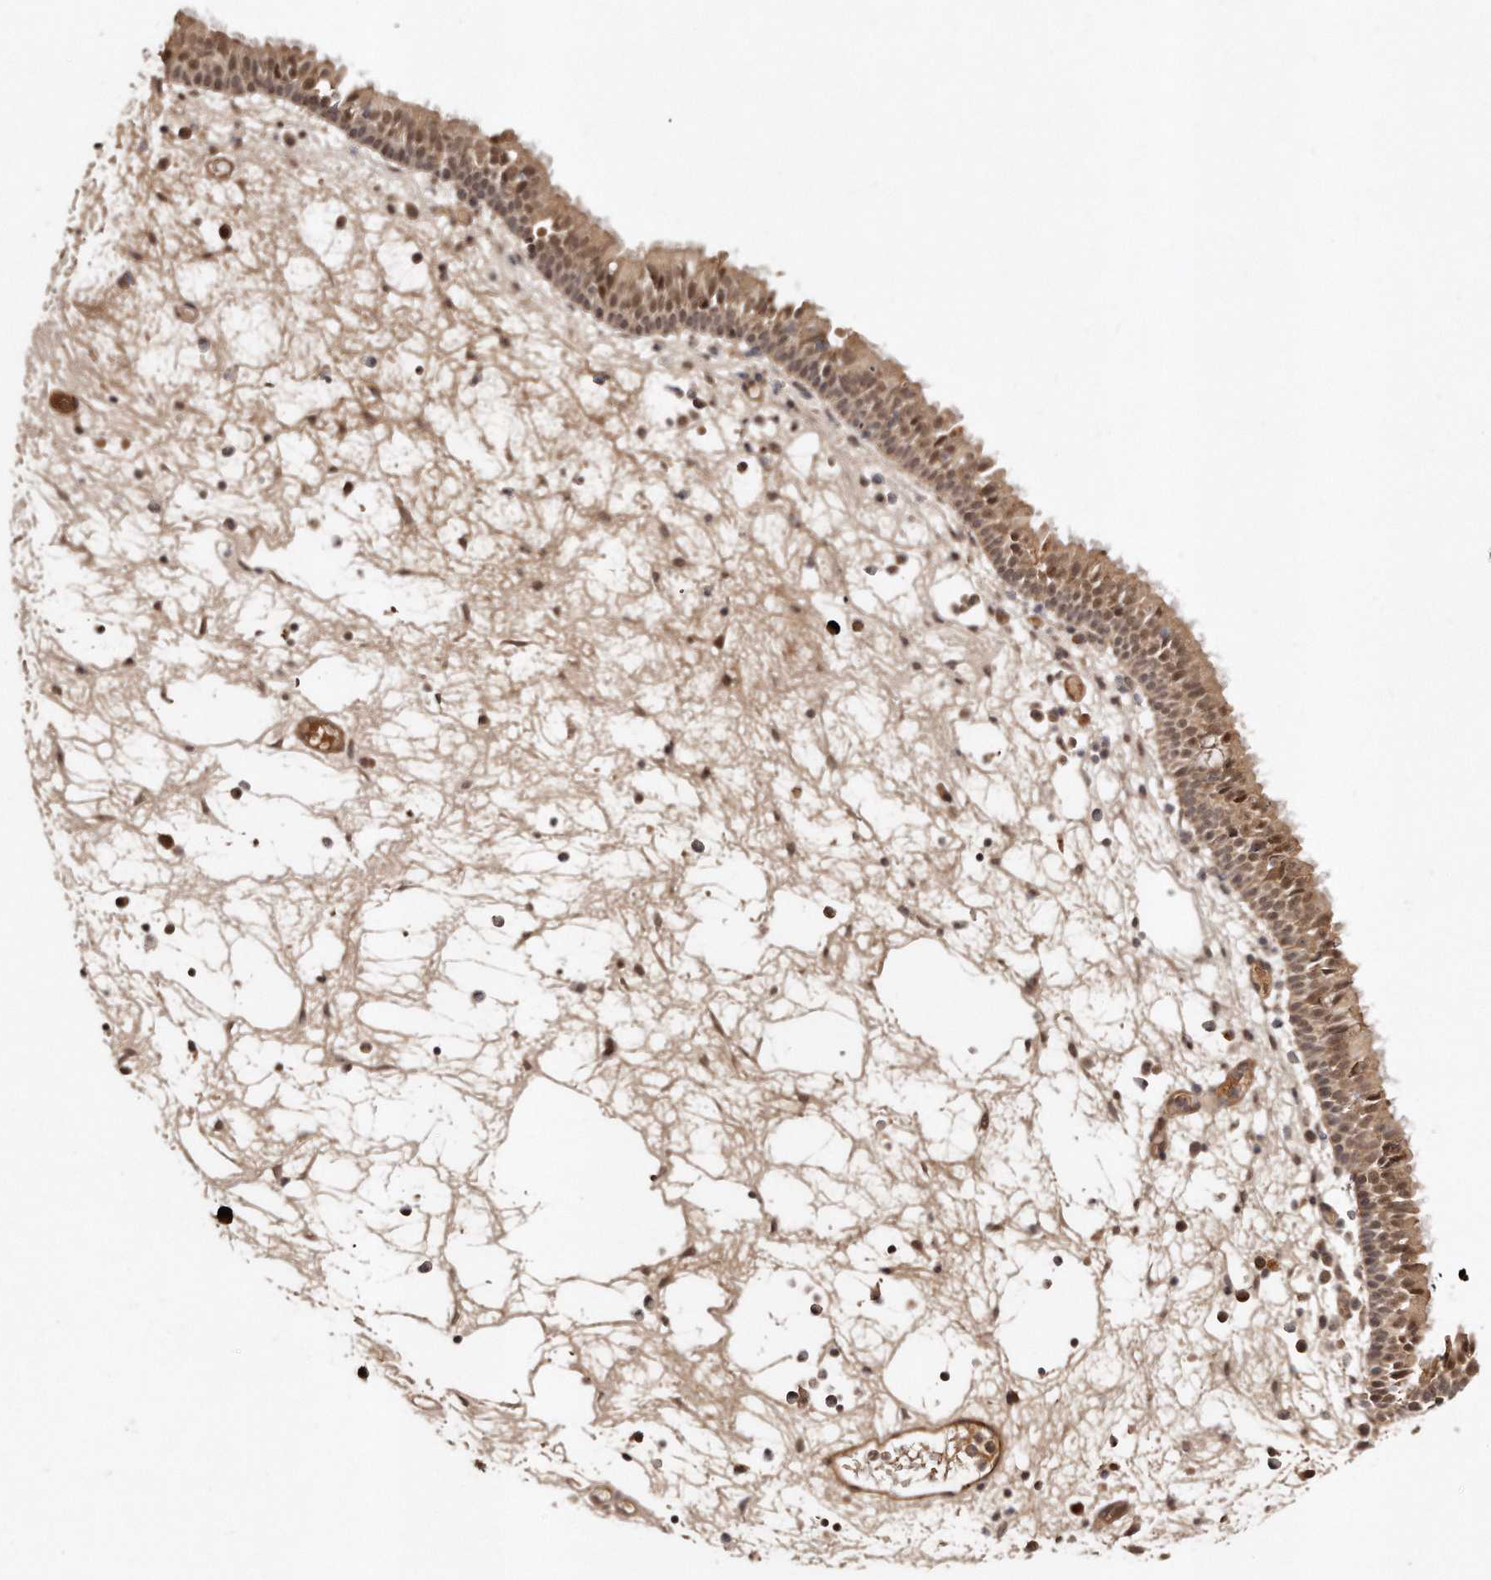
{"staining": {"intensity": "moderate", "quantity": ">75%", "location": "cytoplasmic/membranous,nuclear"}, "tissue": "nasopharynx", "cell_type": "Respiratory epithelial cells", "image_type": "normal", "snomed": [{"axis": "morphology", "description": "Normal tissue, NOS"}, {"axis": "morphology", "description": "Inflammation, NOS"}, {"axis": "morphology", "description": "Malignant melanoma, Metastatic site"}, {"axis": "topography", "description": "Nasopharynx"}], "caption": "Benign nasopharynx demonstrates moderate cytoplasmic/membranous,nuclear expression in approximately >75% of respiratory epithelial cells (Brightfield microscopy of DAB IHC at high magnification)..", "gene": "SOX4", "patient": {"sex": "male", "age": 70}}